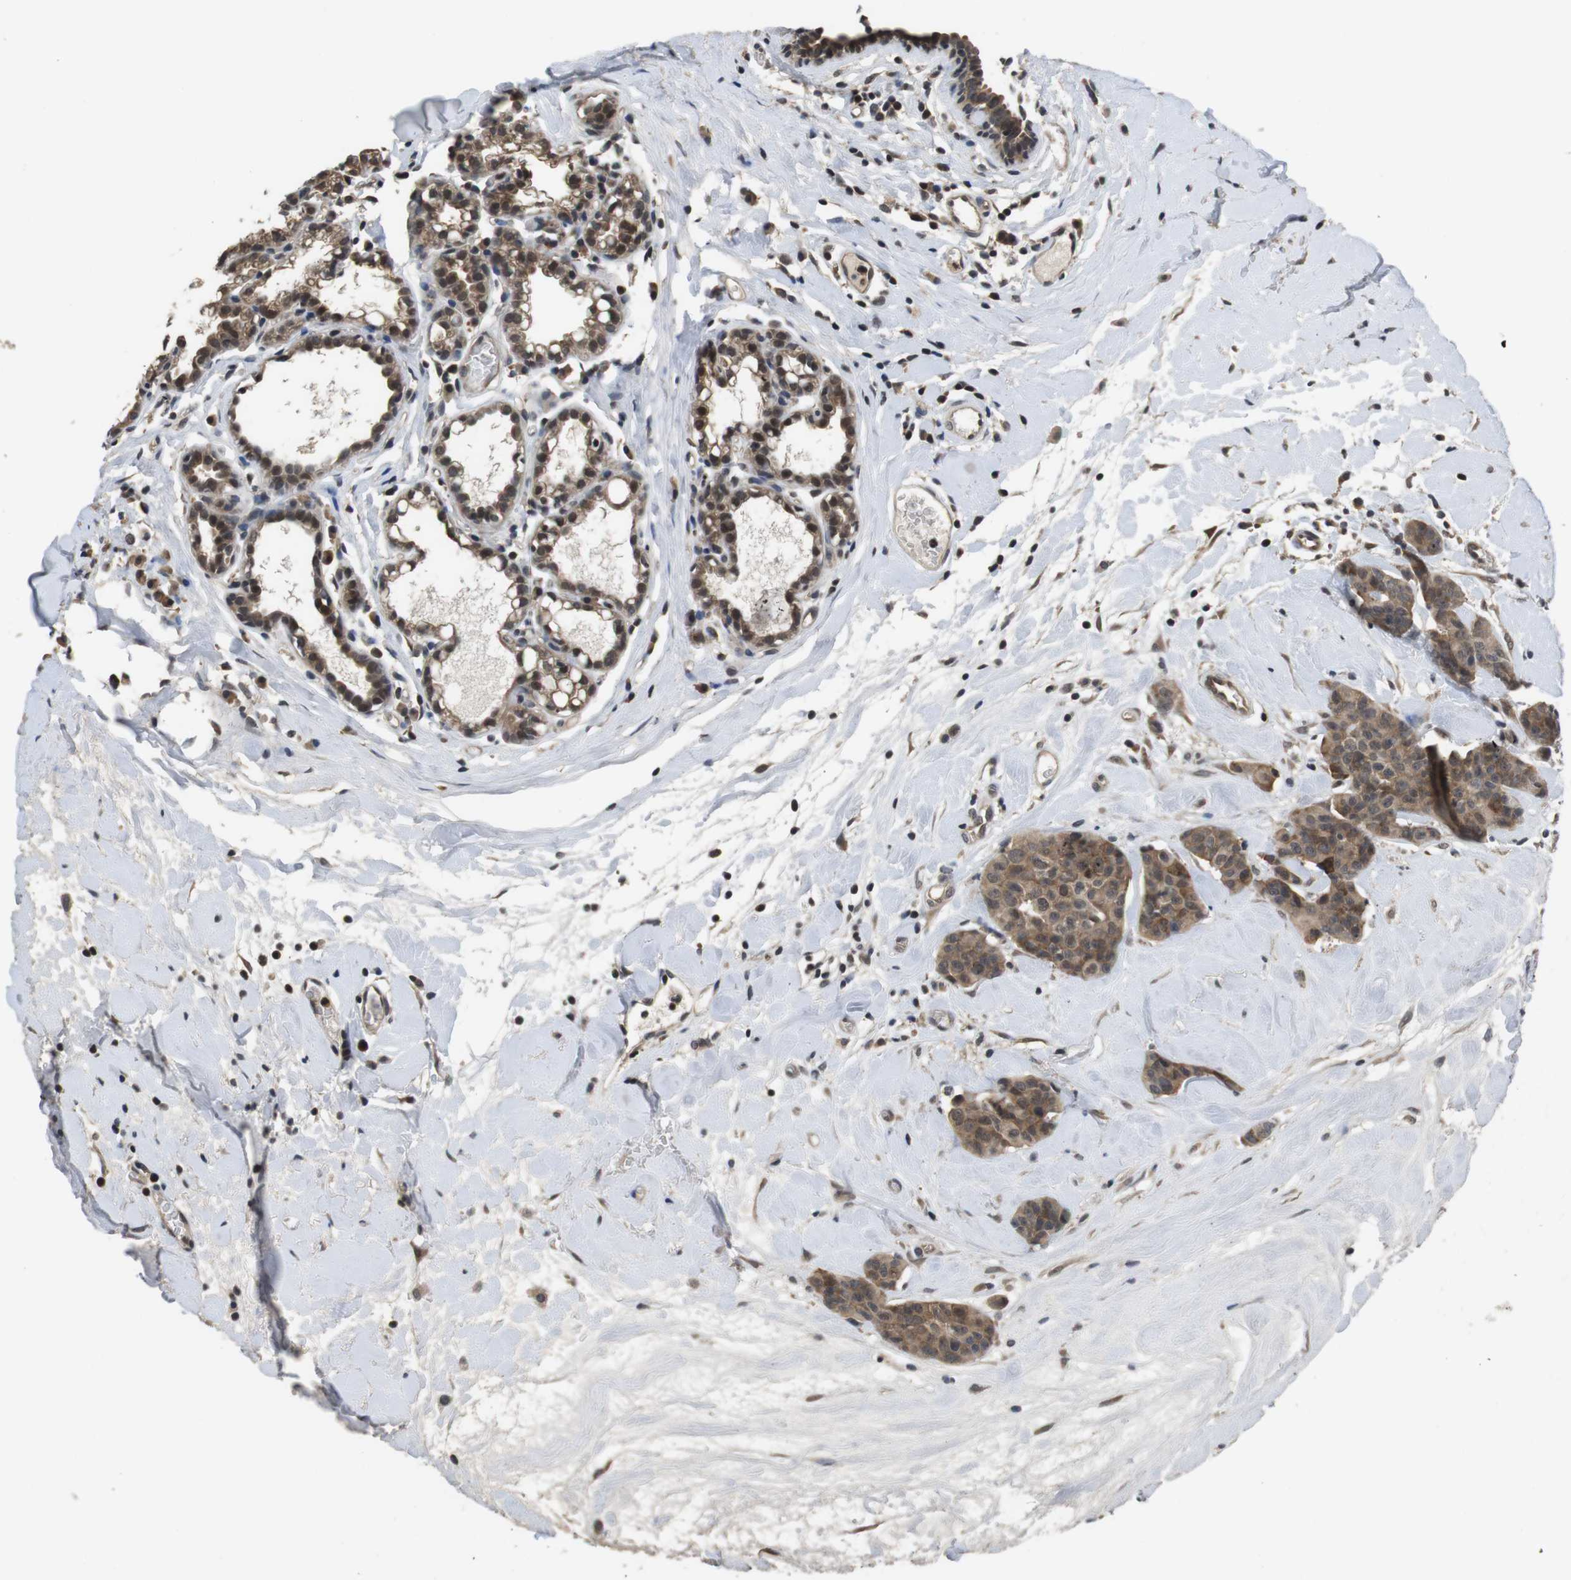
{"staining": {"intensity": "weak", "quantity": ">75%", "location": "cytoplasmic/membranous"}, "tissue": "breast cancer", "cell_type": "Tumor cells", "image_type": "cancer", "snomed": [{"axis": "morphology", "description": "Normal tissue, NOS"}, {"axis": "morphology", "description": "Duct carcinoma"}, {"axis": "topography", "description": "Breast"}], "caption": "Breast cancer (invasive ductal carcinoma) stained with a brown dye shows weak cytoplasmic/membranous positive expression in approximately >75% of tumor cells.", "gene": "FADD", "patient": {"sex": "female", "age": 40}}